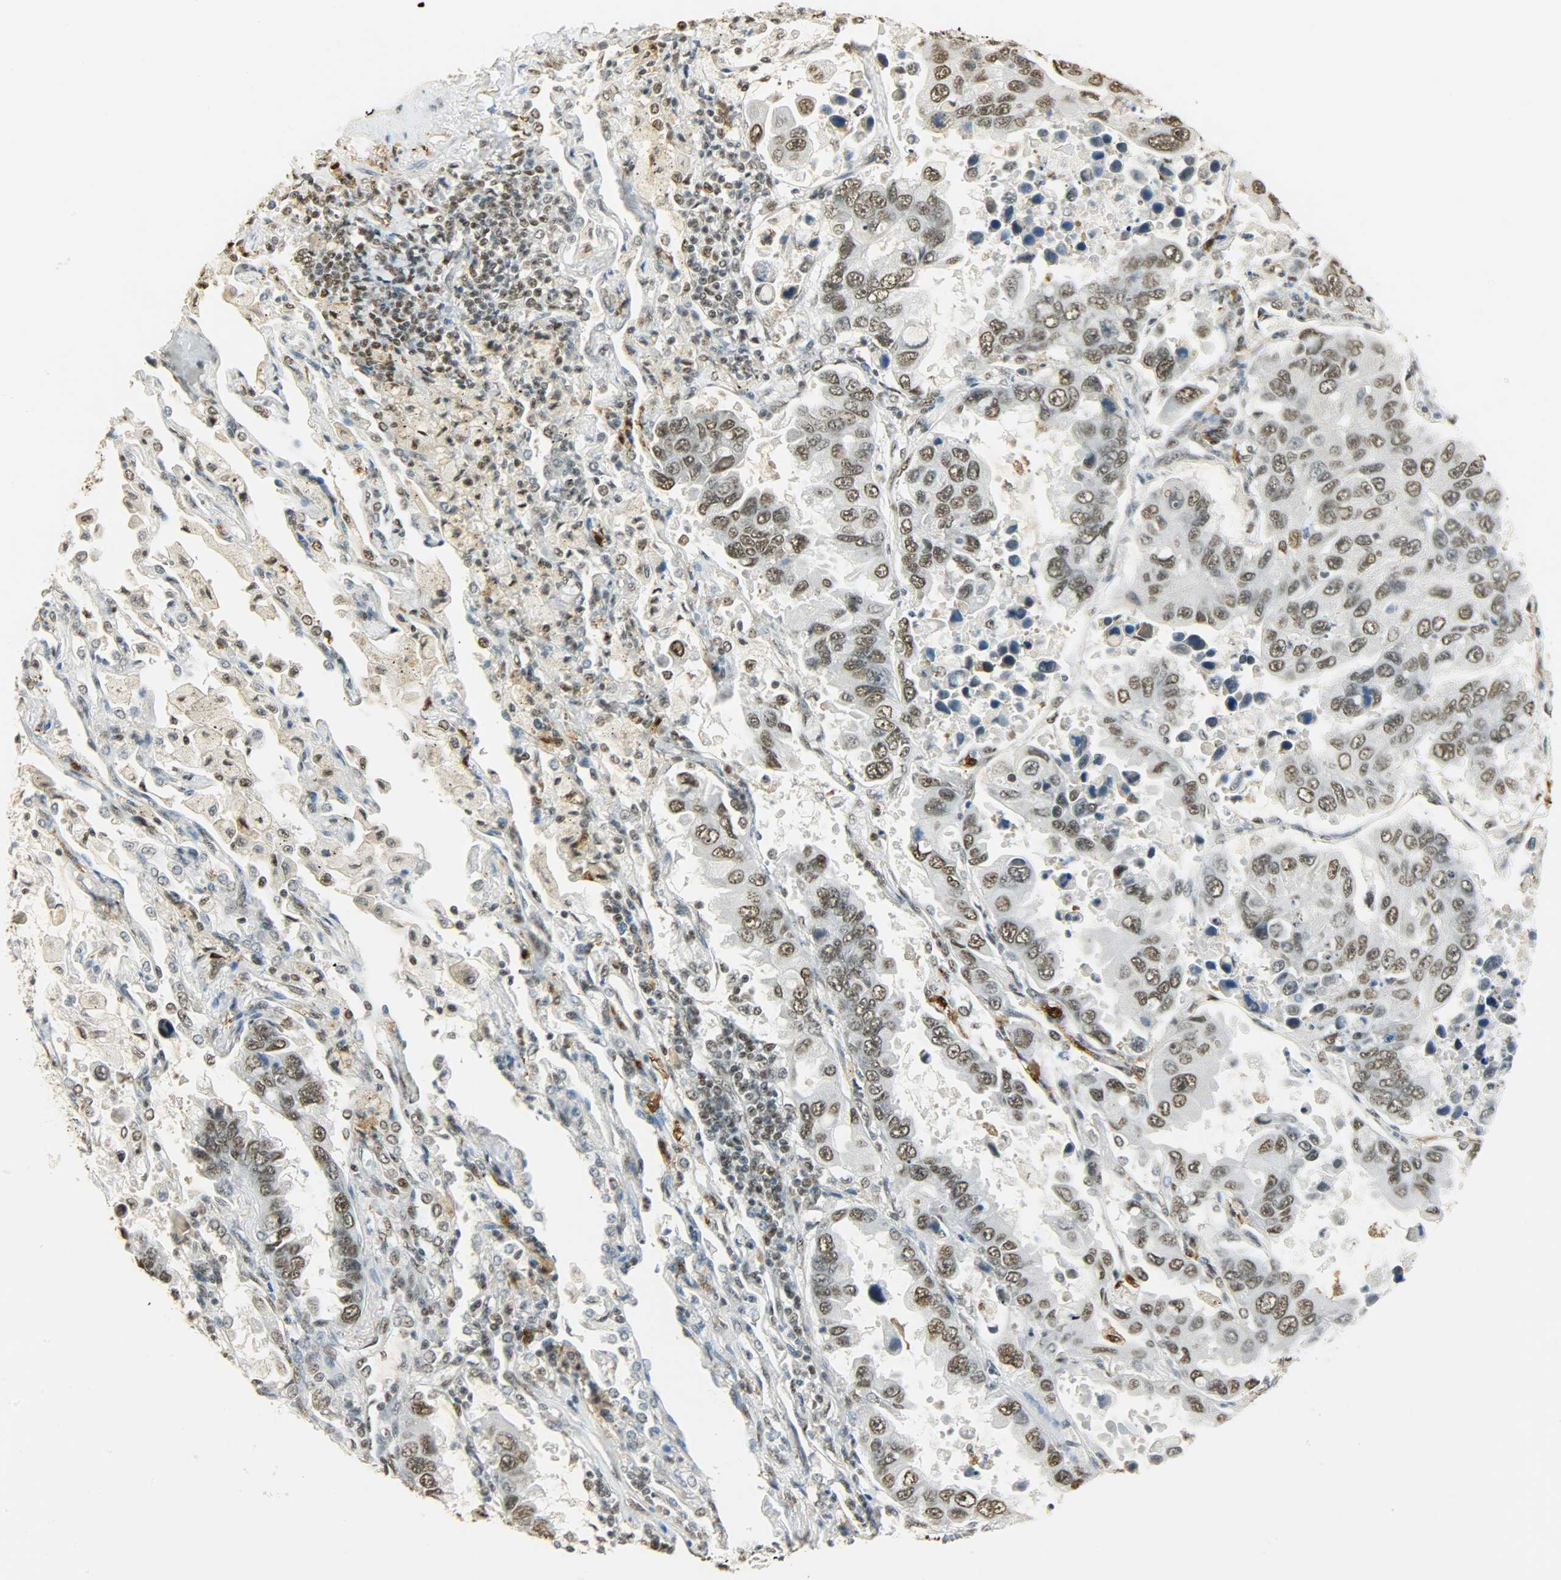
{"staining": {"intensity": "moderate", "quantity": ">75%", "location": "nuclear"}, "tissue": "lung cancer", "cell_type": "Tumor cells", "image_type": "cancer", "snomed": [{"axis": "morphology", "description": "Adenocarcinoma, NOS"}, {"axis": "topography", "description": "Lung"}], "caption": "Approximately >75% of tumor cells in lung adenocarcinoma reveal moderate nuclear protein staining as visualized by brown immunohistochemical staining.", "gene": "NGFR", "patient": {"sex": "male", "age": 64}}